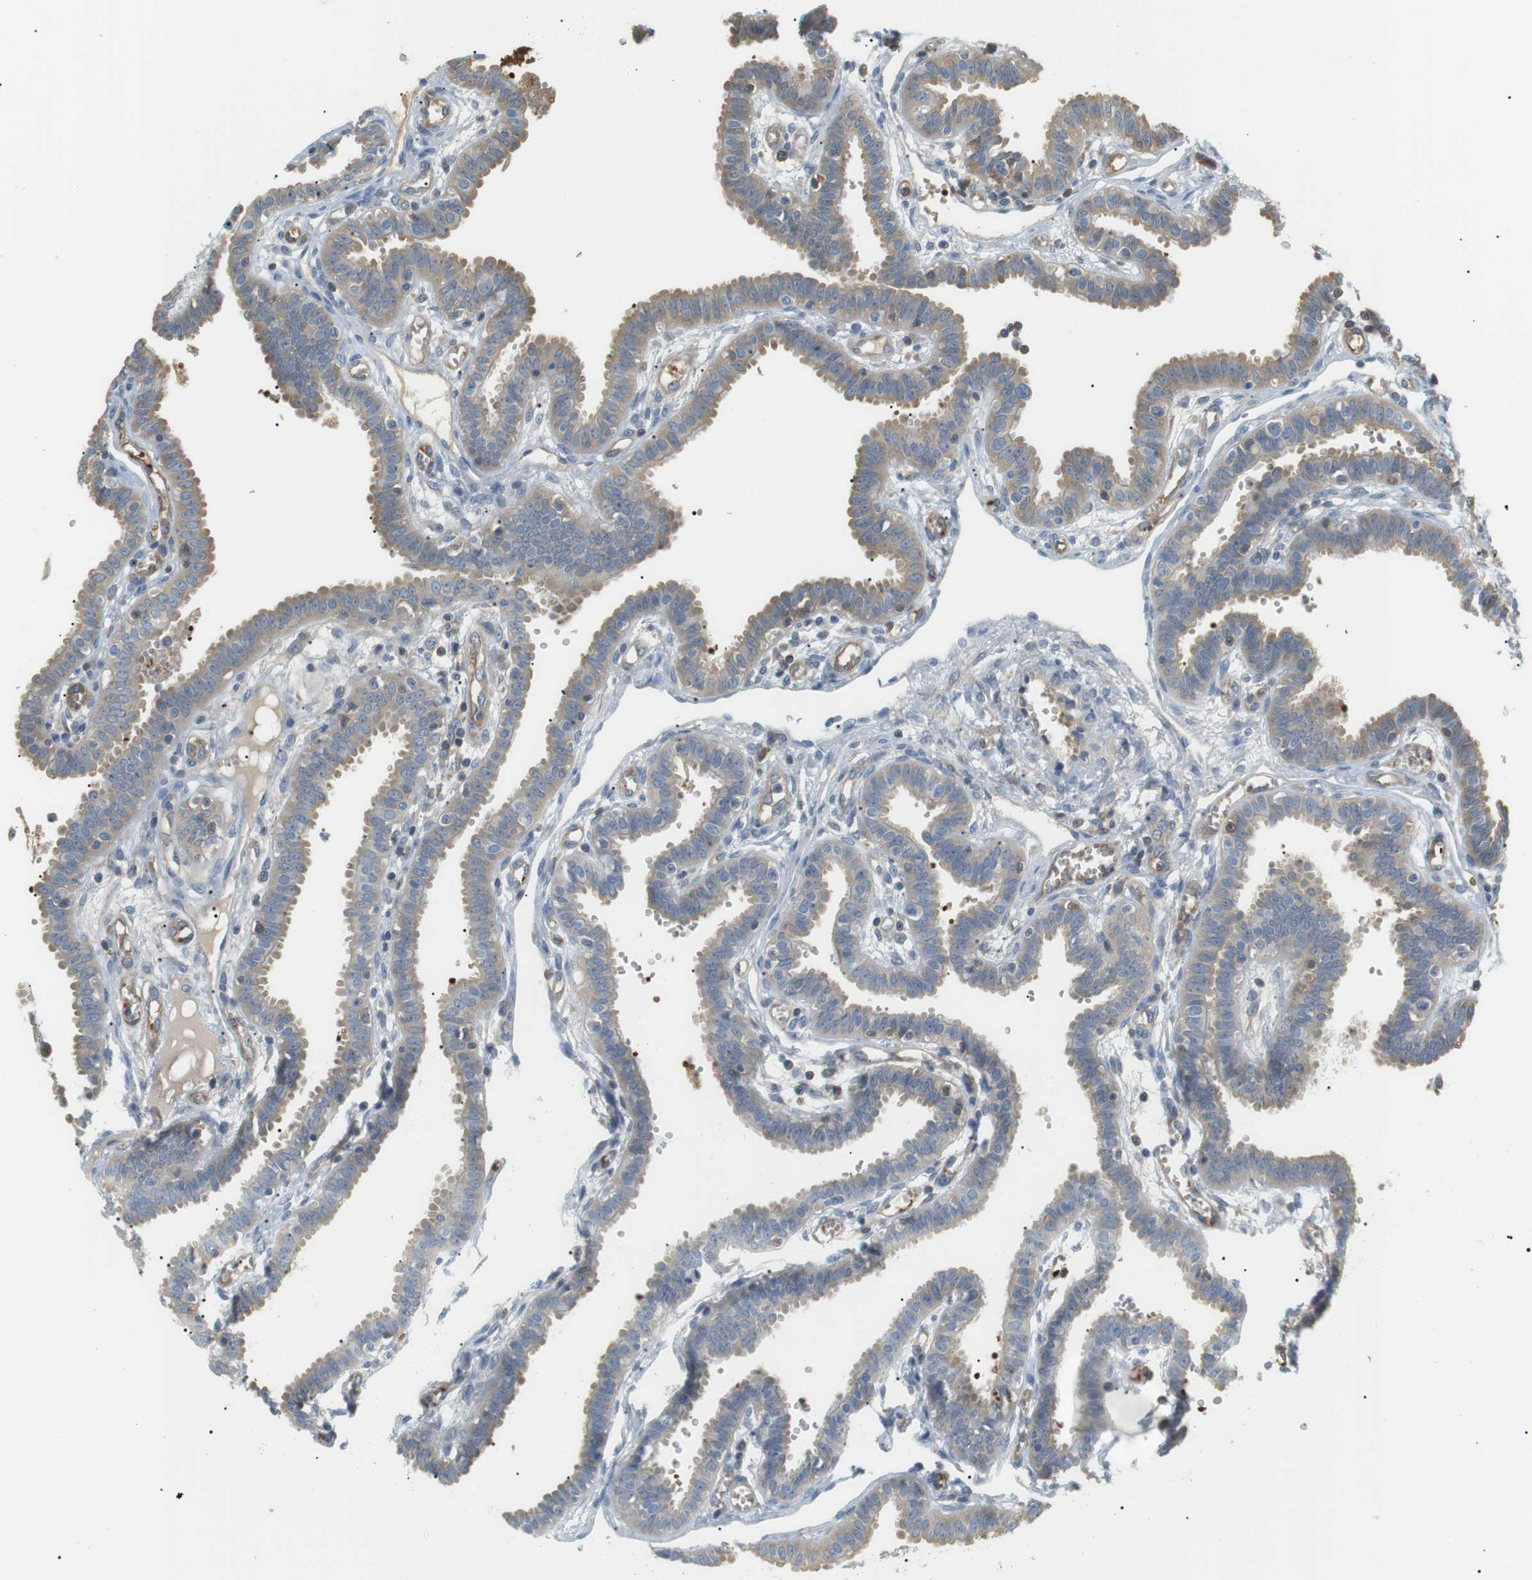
{"staining": {"intensity": "moderate", "quantity": "25%-75%", "location": "cytoplasmic/membranous"}, "tissue": "fallopian tube", "cell_type": "Glandular cells", "image_type": "normal", "snomed": [{"axis": "morphology", "description": "Normal tissue, NOS"}, {"axis": "topography", "description": "Fallopian tube"}], "caption": "Immunohistochemistry (DAB (3,3'-diaminobenzidine)) staining of benign human fallopian tube reveals moderate cytoplasmic/membranous protein expression in about 25%-75% of glandular cells.", "gene": "ADCY10", "patient": {"sex": "female", "age": 32}}